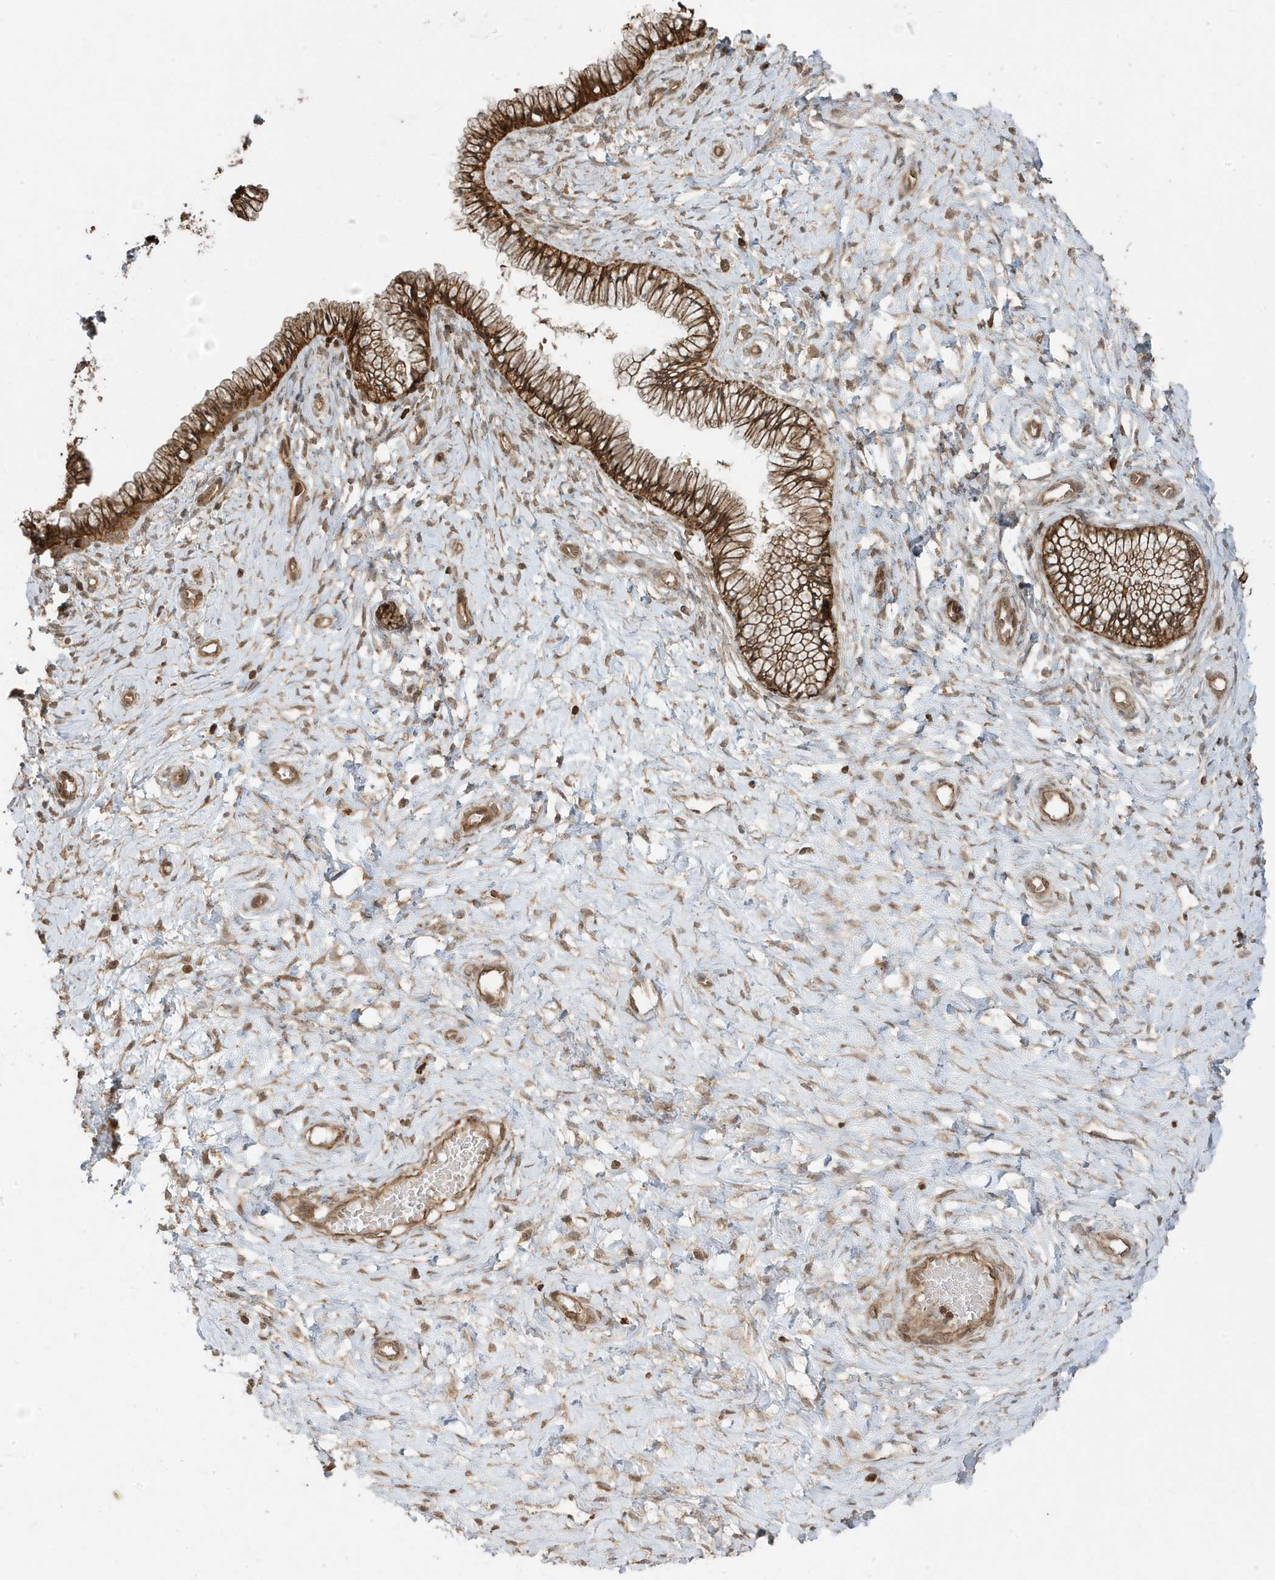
{"staining": {"intensity": "moderate", "quantity": ">75%", "location": "cytoplasmic/membranous,nuclear"}, "tissue": "cervix", "cell_type": "Glandular cells", "image_type": "normal", "snomed": [{"axis": "morphology", "description": "Normal tissue, NOS"}, {"axis": "topography", "description": "Cervix"}], "caption": "The photomicrograph shows immunohistochemical staining of benign cervix. There is moderate cytoplasmic/membranous,nuclear expression is present in approximately >75% of glandular cells.", "gene": "ASAP1", "patient": {"sex": "female", "age": 36}}